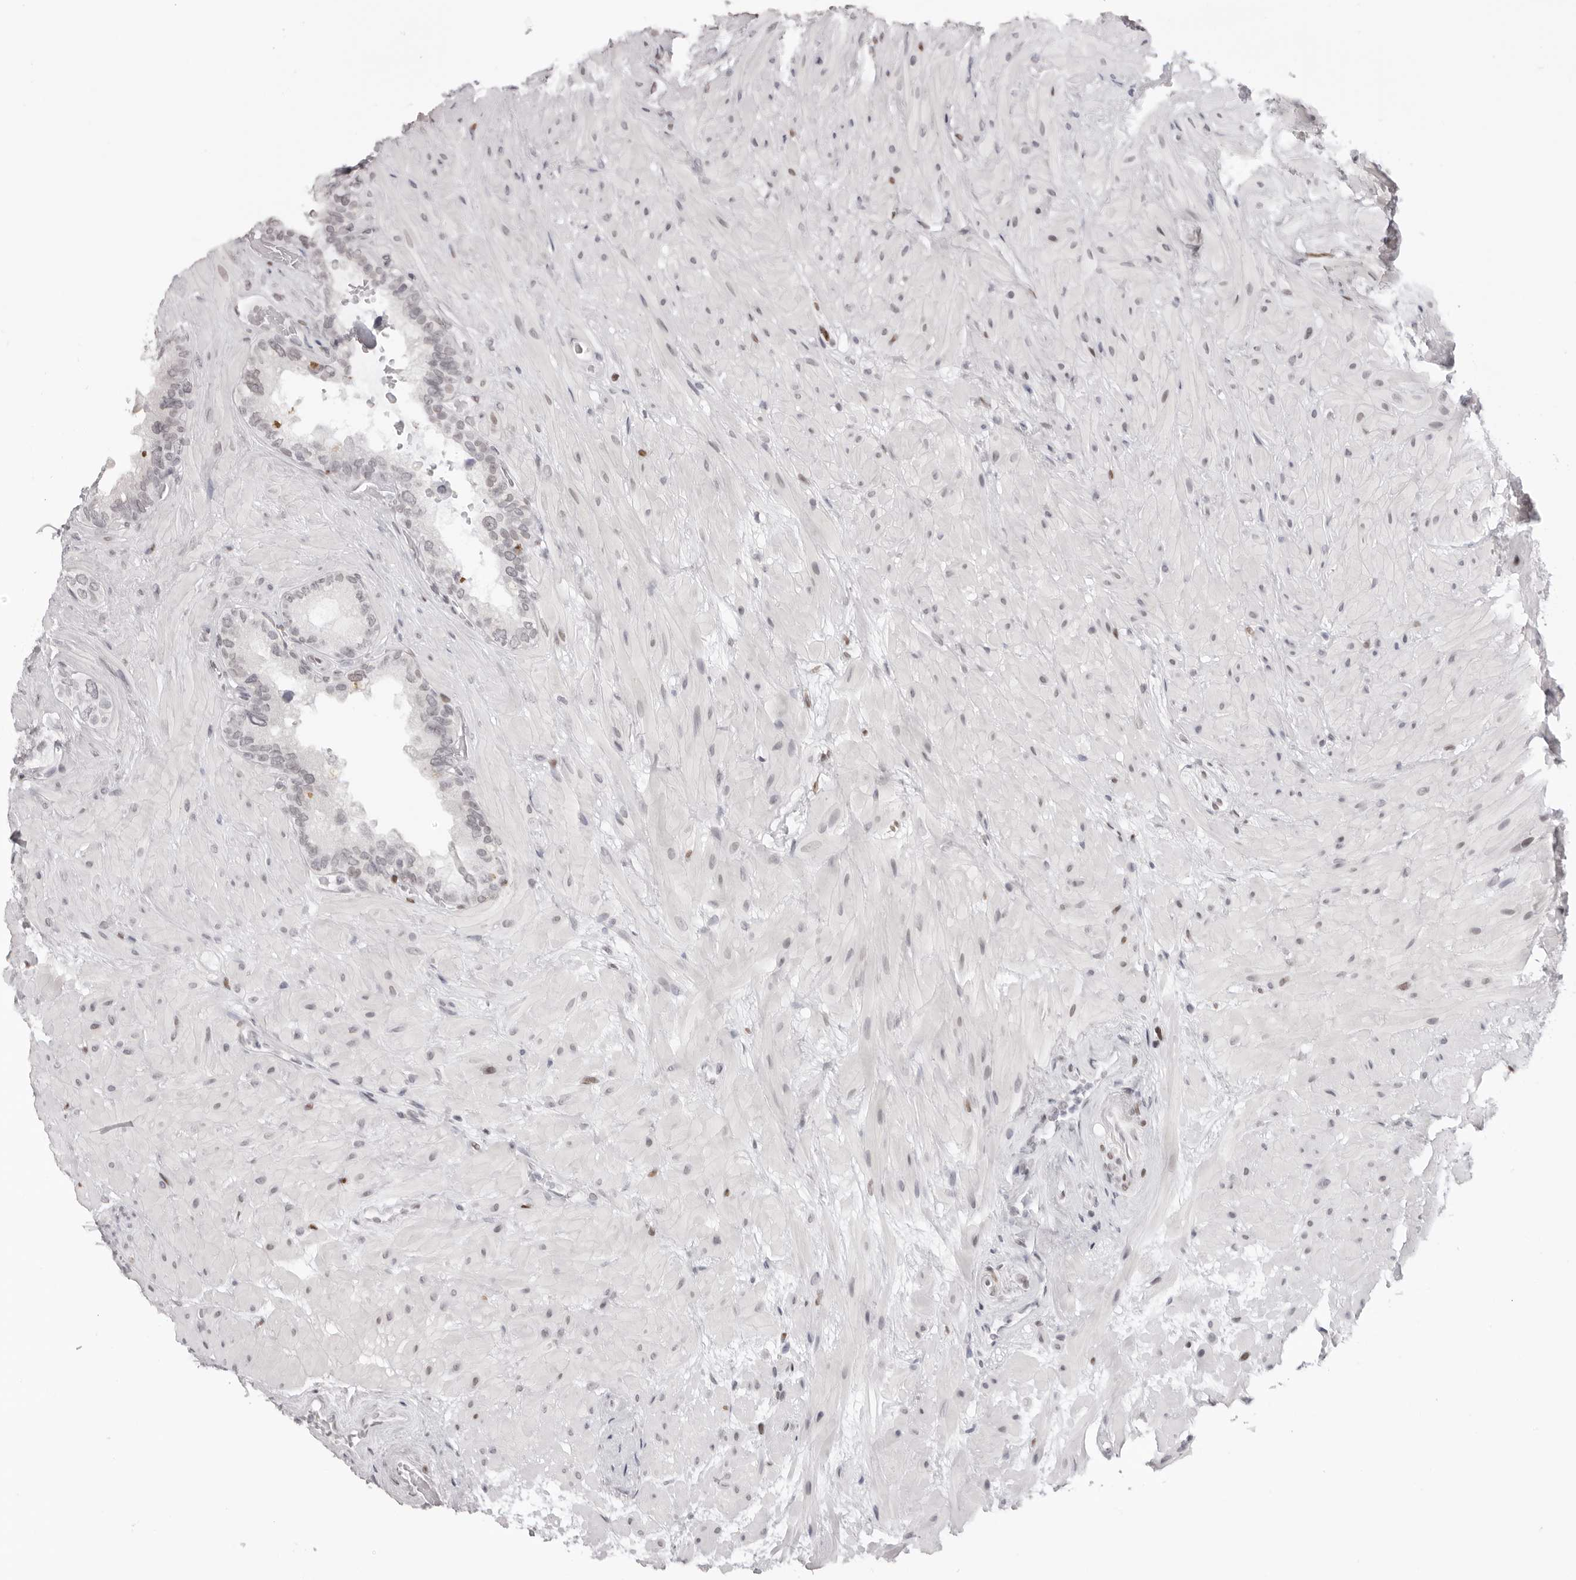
{"staining": {"intensity": "weak", "quantity": "<25%", "location": "nuclear"}, "tissue": "seminal vesicle", "cell_type": "Glandular cells", "image_type": "normal", "snomed": [{"axis": "morphology", "description": "Normal tissue, NOS"}, {"axis": "topography", "description": "Seminal veicle"}], "caption": "Immunohistochemistry of normal seminal vesicle demonstrates no expression in glandular cells.", "gene": "MAFK", "patient": {"sex": "male", "age": 80}}